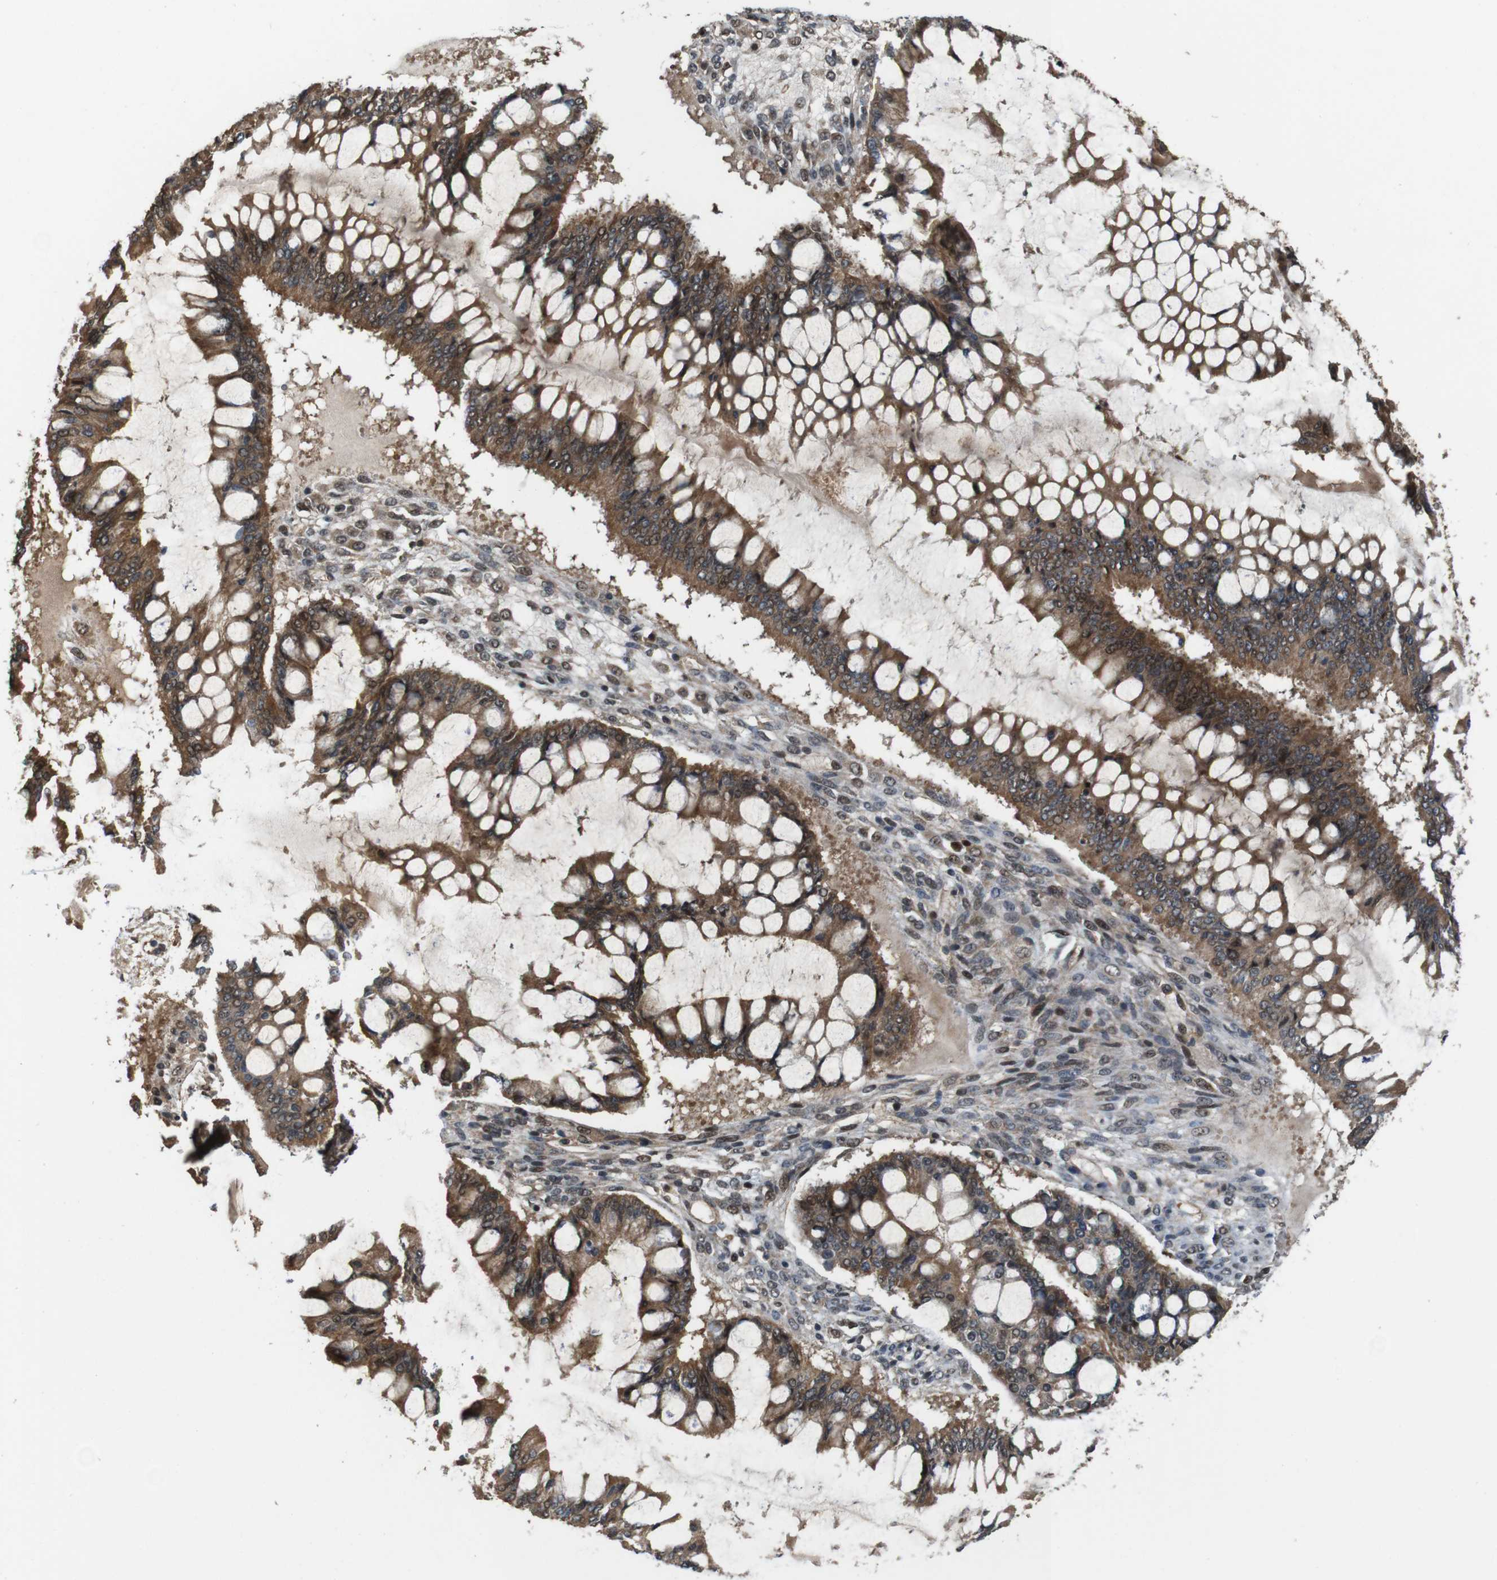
{"staining": {"intensity": "strong", "quantity": ">75%", "location": "cytoplasmic/membranous"}, "tissue": "ovarian cancer", "cell_type": "Tumor cells", "image_type": "cancer", "snomed": [{"axis": "morphology", "description": "Cystadenocarcinoma, mucinous, NOS"}, {"axis": "topography", "description": "Ovary"}], "caption": "A brown stain highlights strong cytoplasmic/membranous staining of a protein in ovarian cancer tumor cells.", "gene": "CDC34", "patient": {"sex": "female", "age": 73}}